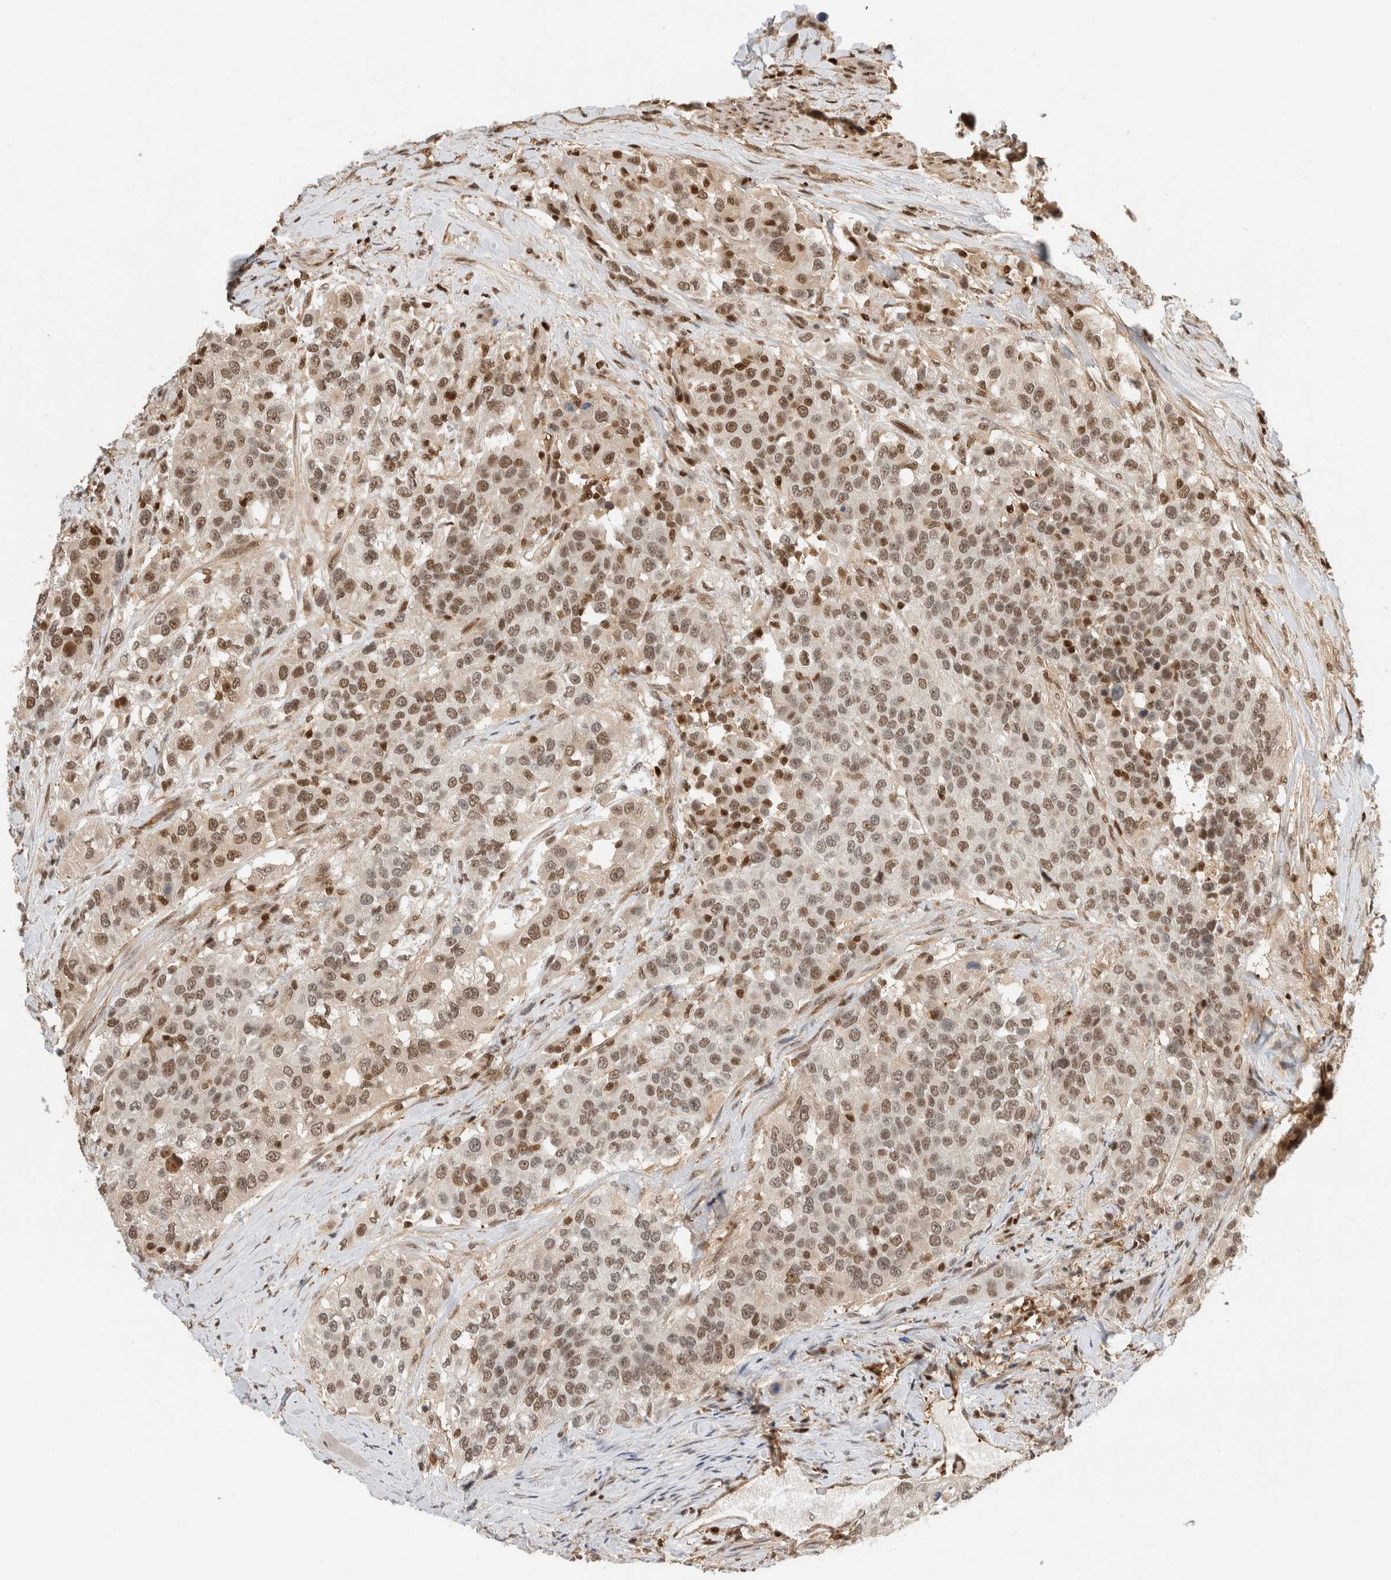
{"staining": {"intensity": "moderate", "quantity": ">75%", "location": "nuclear"}, "tissue": "urothelial cancer", "cell_type": "Tumor cells", "image_type": "cancer", "snomed": [{"axis": "morphology", "description": "Urothelial carcinoma, High grade"}, {"axis": "topography", "description": "Urinary bladder"}], "caption": "Immunohistochemistry (IHC) image of human urothelial carcinoma (high-grade) stained for a protein (brown), which shows medium levels of moderate nuclear staining in approximately >75% of tumor cells.", "gene": "SNRNP40", "patient": {"sex": "female", "age": 80}}